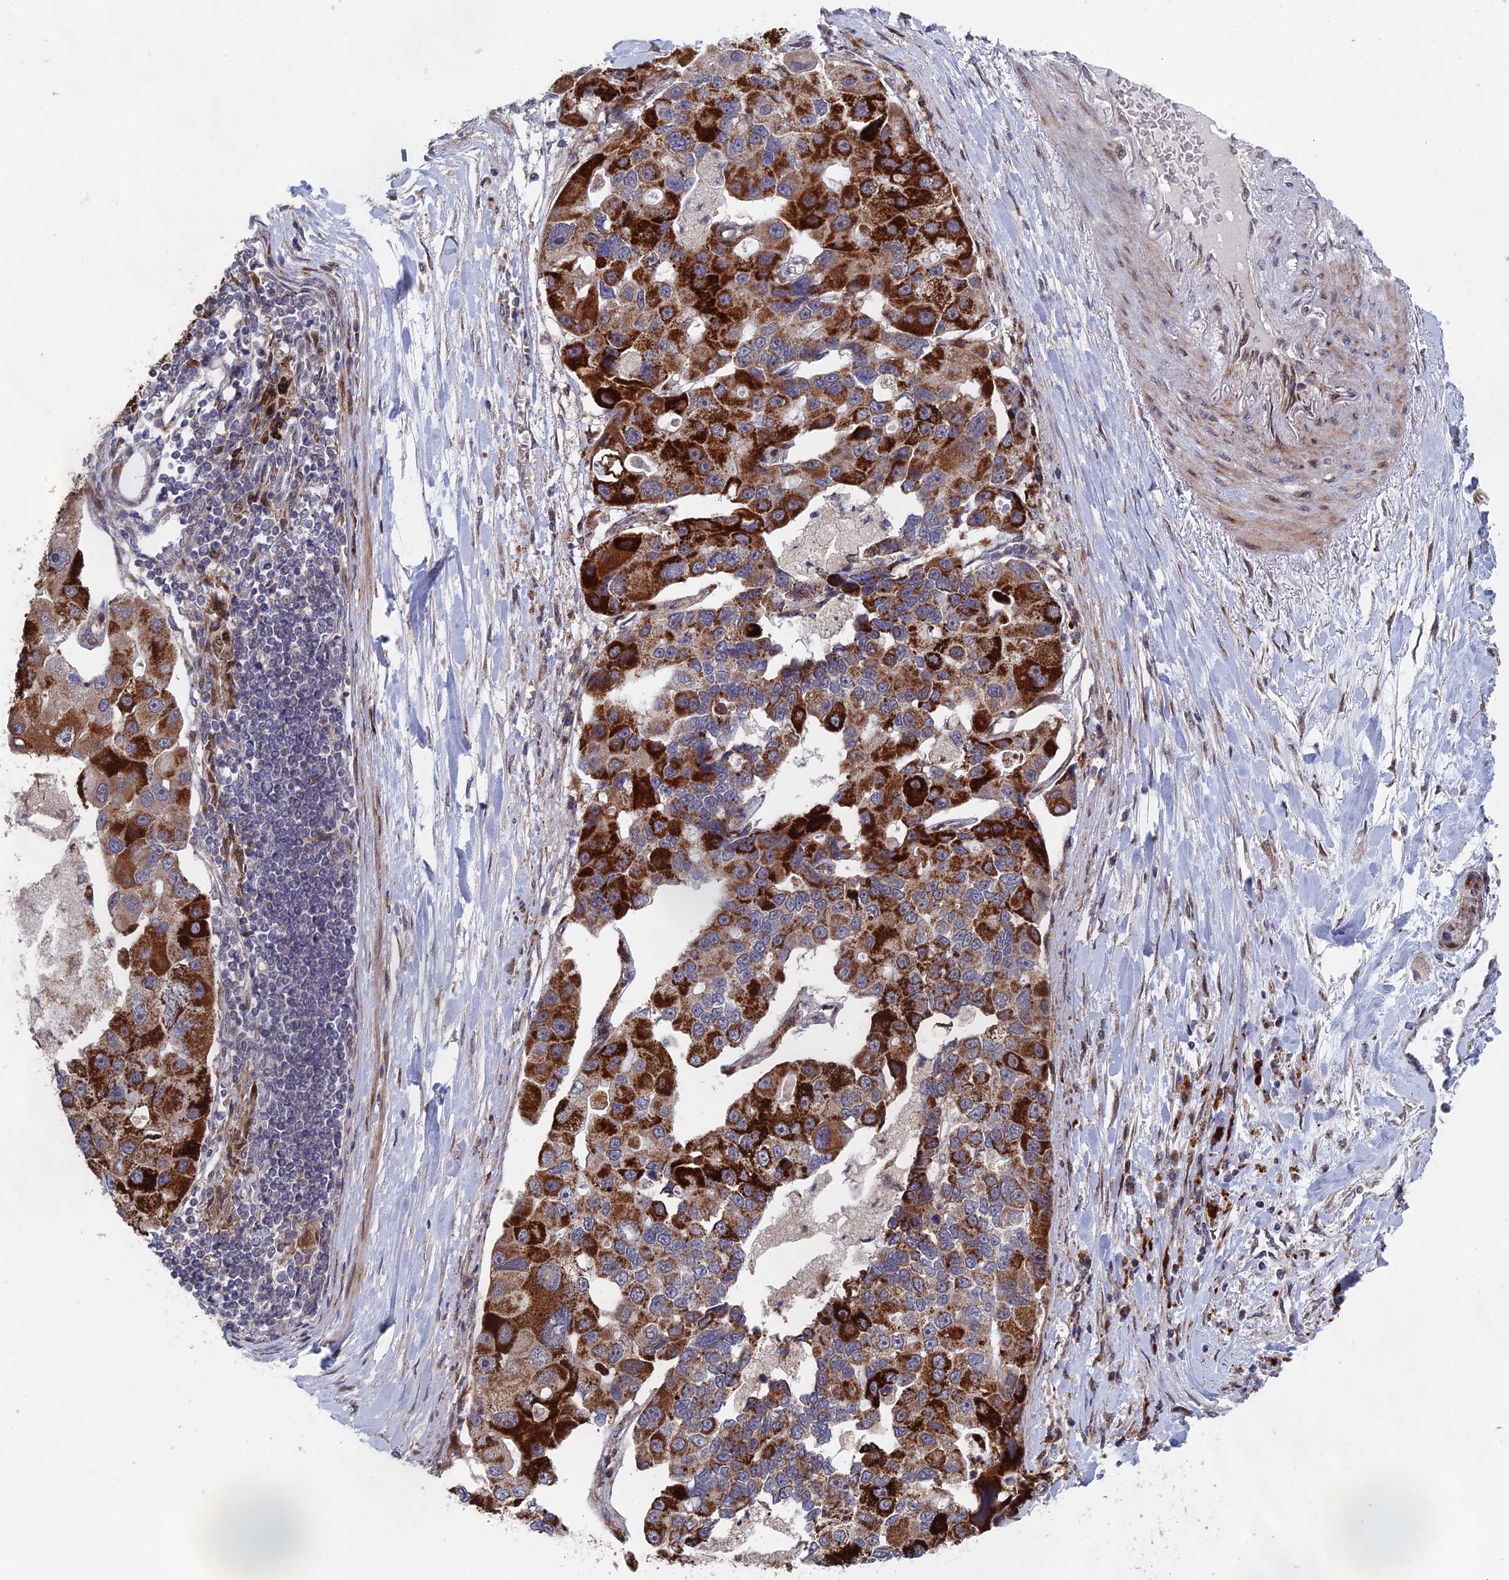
{"staining": {"intensity": "strong", "quantity": "25%-75%", "location": "cytoplasmic/membranous"}, "tissue": "lung cancer", "cell_type": "Tumor cells", "image_type": "cancer", "snomed": [{"axis": "morphology", "description": "Adenocarcinoma, NOS"}, {"axis": "topography", "description": "Lung"}], "caption": "IHC of human lung cancer (adenocarcinoma) demonstrates high levels of strong cytoplasmic/membranous positivity in about 25%-75% of tumor cells.", "gene": "GTF2IRD1", "patient": {"sex": "female", "age": 54}}